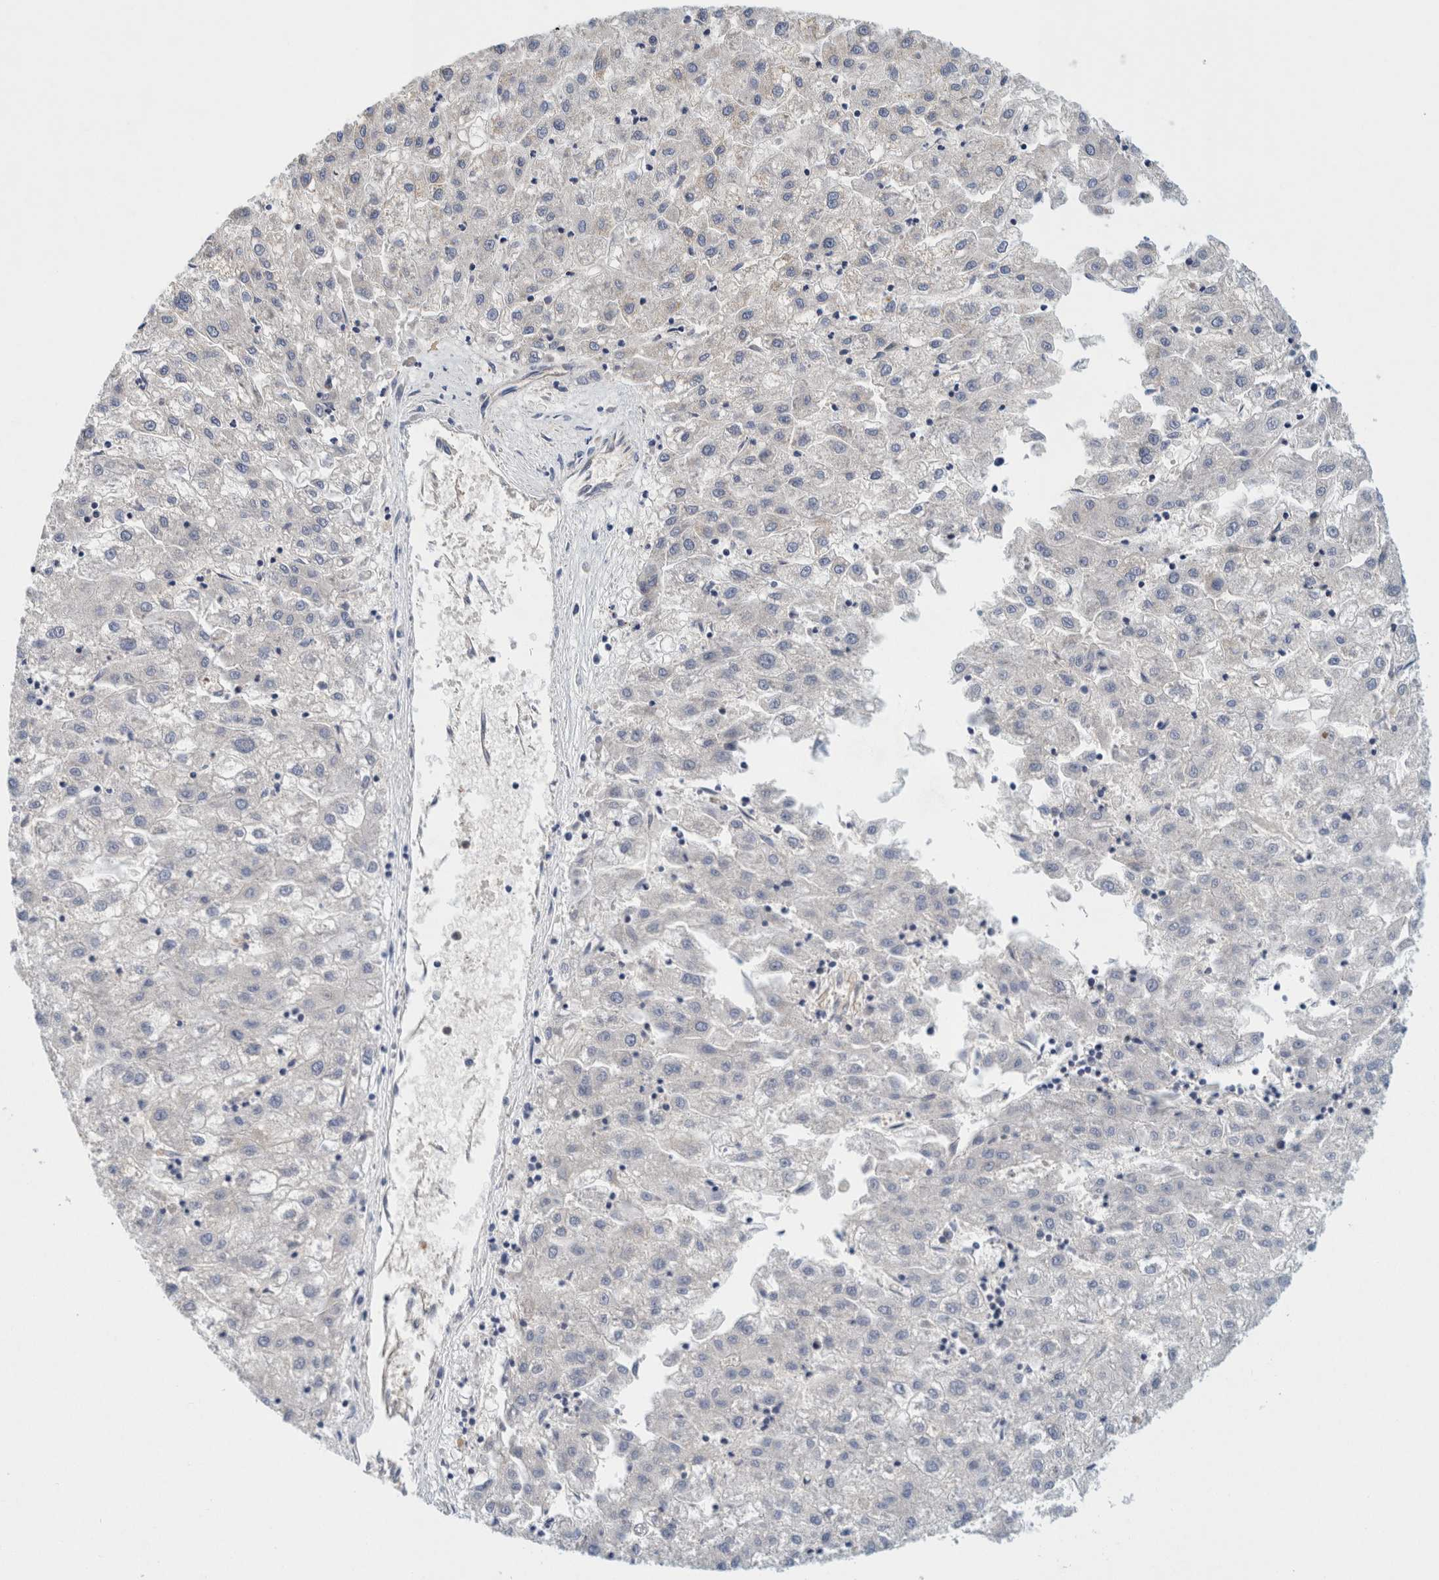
{"staining": {"intensity": "negative", "quantity": "none", "location": "none"}, "tissue": "liver cancer", "cell_type": "Tumor cells", "image_type": "cancer", "snomed": [{"axis": "morphology", "description": "Carcinoma, Hepatocellular, NOS"}, {"axis": "topography", "description": "Liver"}], "caption": "Tumor cells are negative for protein expression in human liver cancer. (DAB (3,3'-diaminobenzidine) immunohistochemistry (IHC) with hematoxylin counter stain).", "gene": "ZNF324B", "patient": {"sex": "male", "age": 72}}